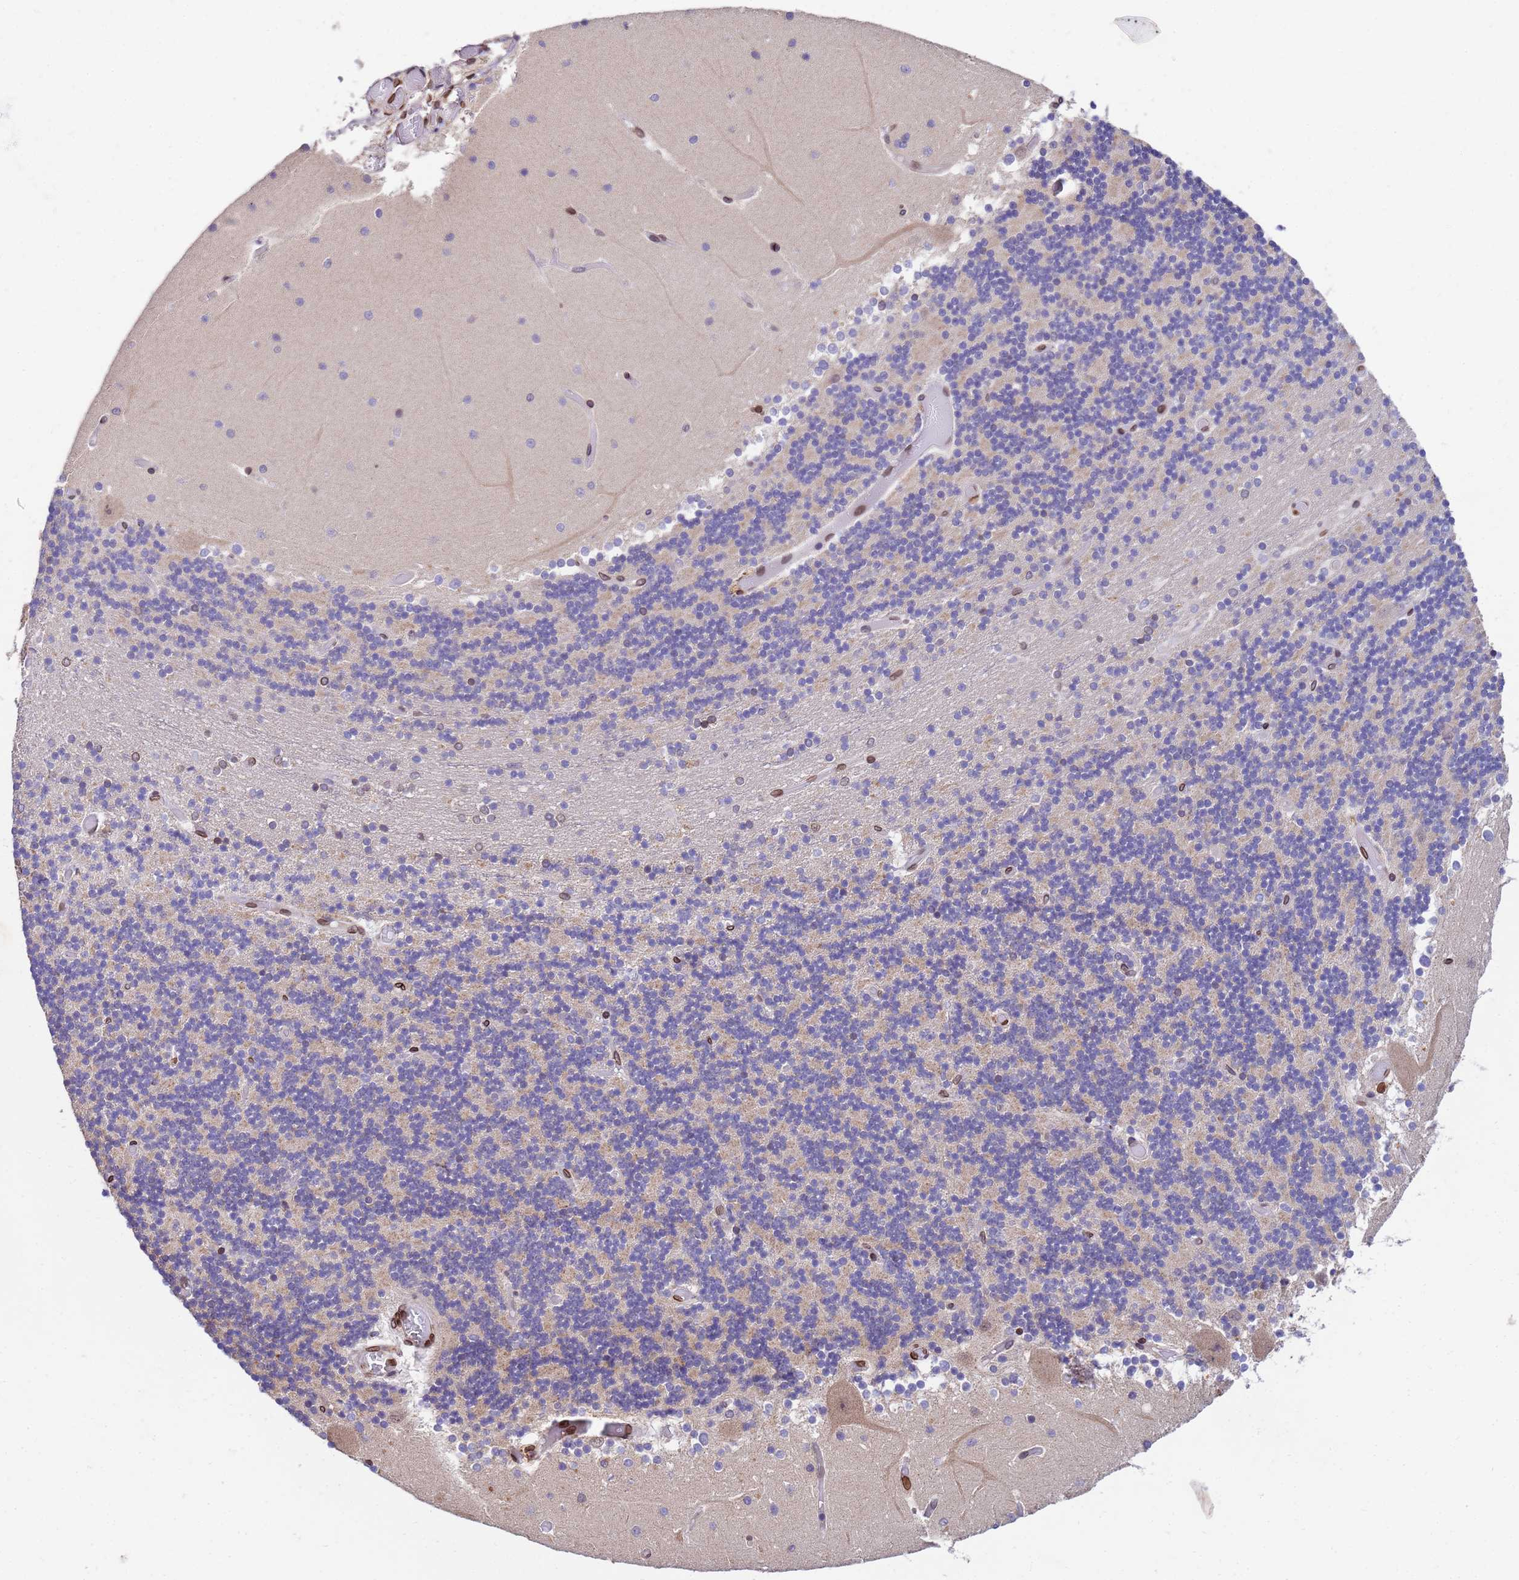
{"staining": {"intensity": "weak", "quantity": "<25%", "location": "cytoplasmic/membranous"}, "tissue": "cerebellum", "cell_type": "Cells in granular layer", "image_type": "normal", "snomed": [{"axis": "morphology", "description": "Normal tissue, NOS"}, {"axis": "topography", "description": "Cerebellum"}], "caption": "IHC histopathology image of benign cerebellum stained for a protein (brown), which displays no expression in cells in granular layer.", "gene": "GPR135", "patient": {"sex": "female", "age": 28}}